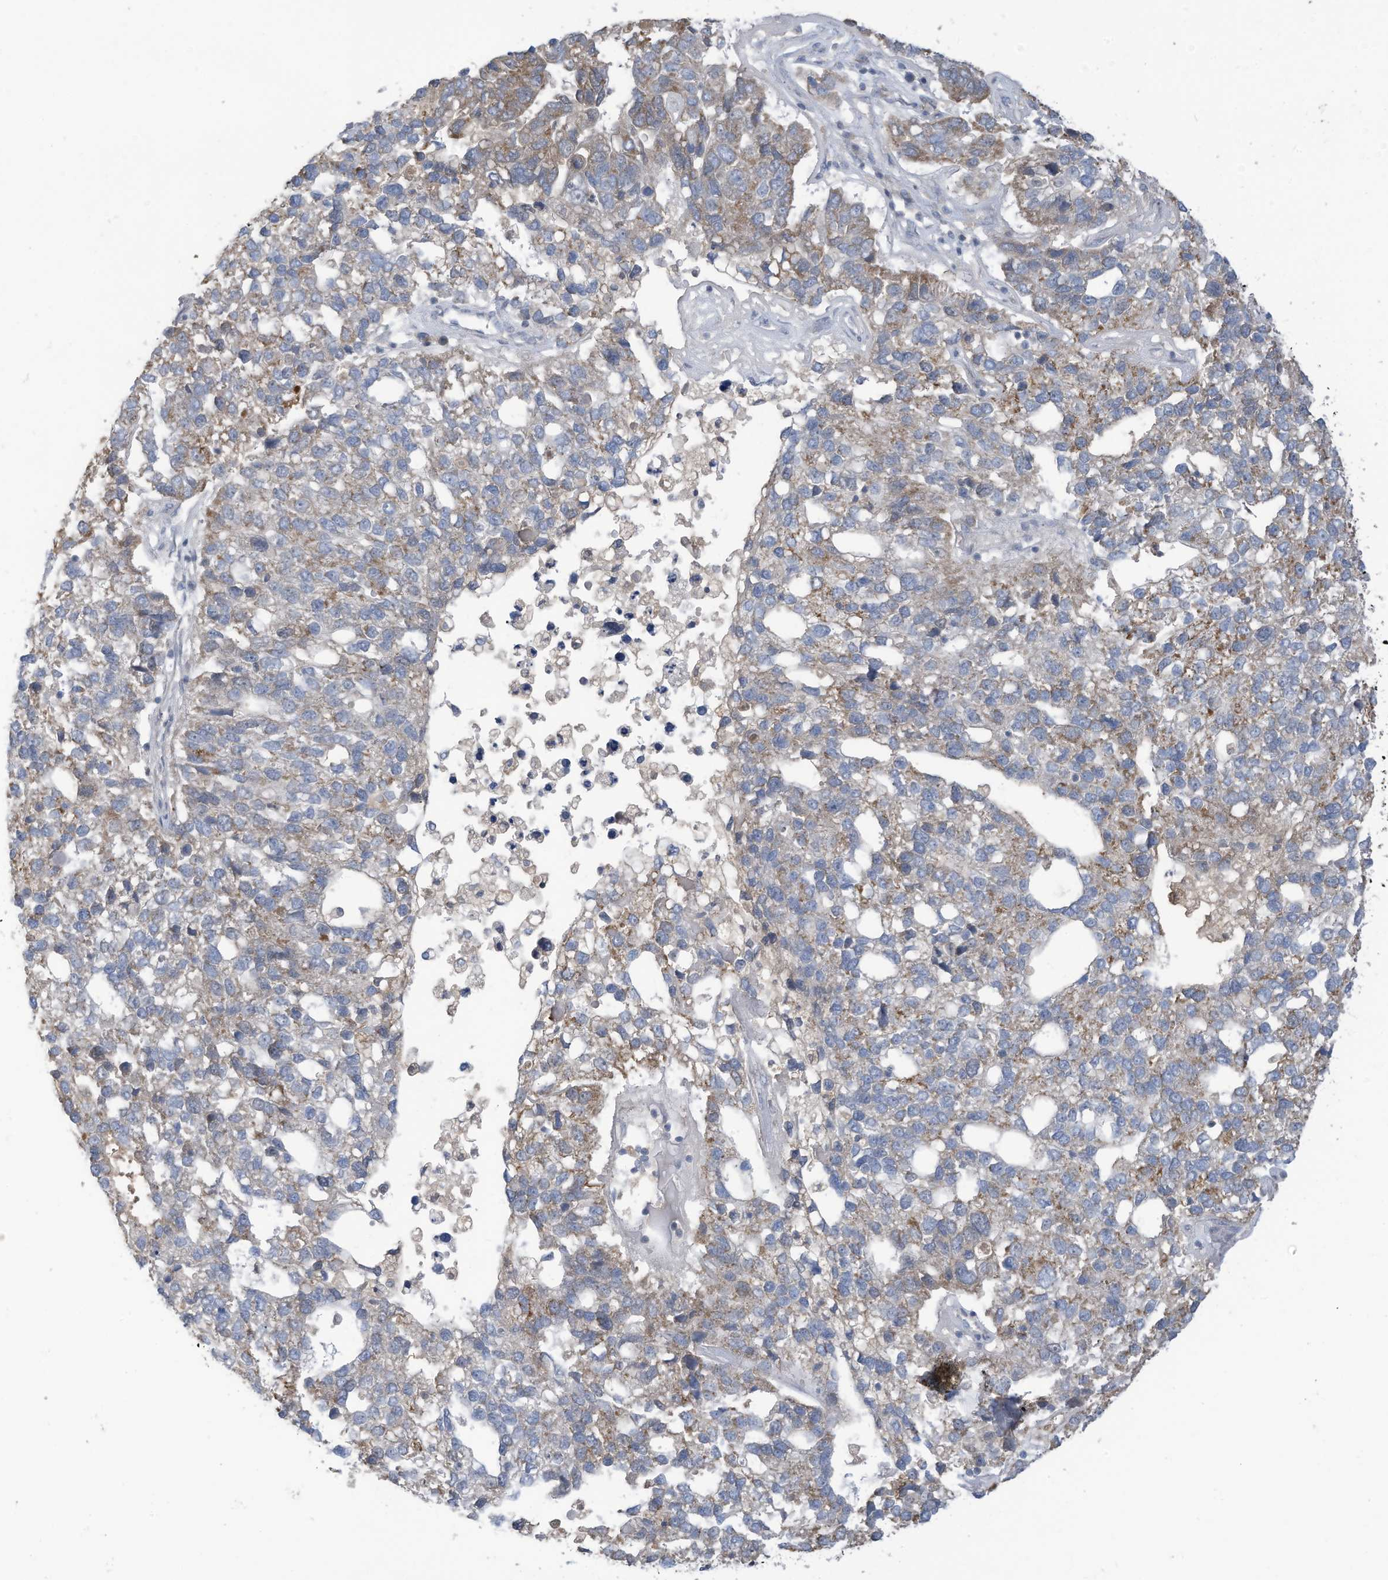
{"staining": {"intensity": "moderate", "quantity": "25%-75%", "location": "cytoplasmic/membranous"}, "tissue": "pancreatic cancer", "cell_type": "Tumor cells", "image_type": "cancer", "snomed": [{"axis": "morphology", "description": "Adenocarcinoma, NOS"}, {"axis": "topography", "description": "Pancreas"}], "caption": "Immunohistochemical staining of human pancreatic cancer (adenocarcinoma) demonstrates medium levels of moderate cytoplasmic/membranous staining in approximately 25%-75% of tumor cells. (DAB (3,3'-diaminobenzidine) IHC with brightfield microscopy, high magnification).", "gene": "SCGB1D2", "patient": {"sex": "female", "age": 61}}